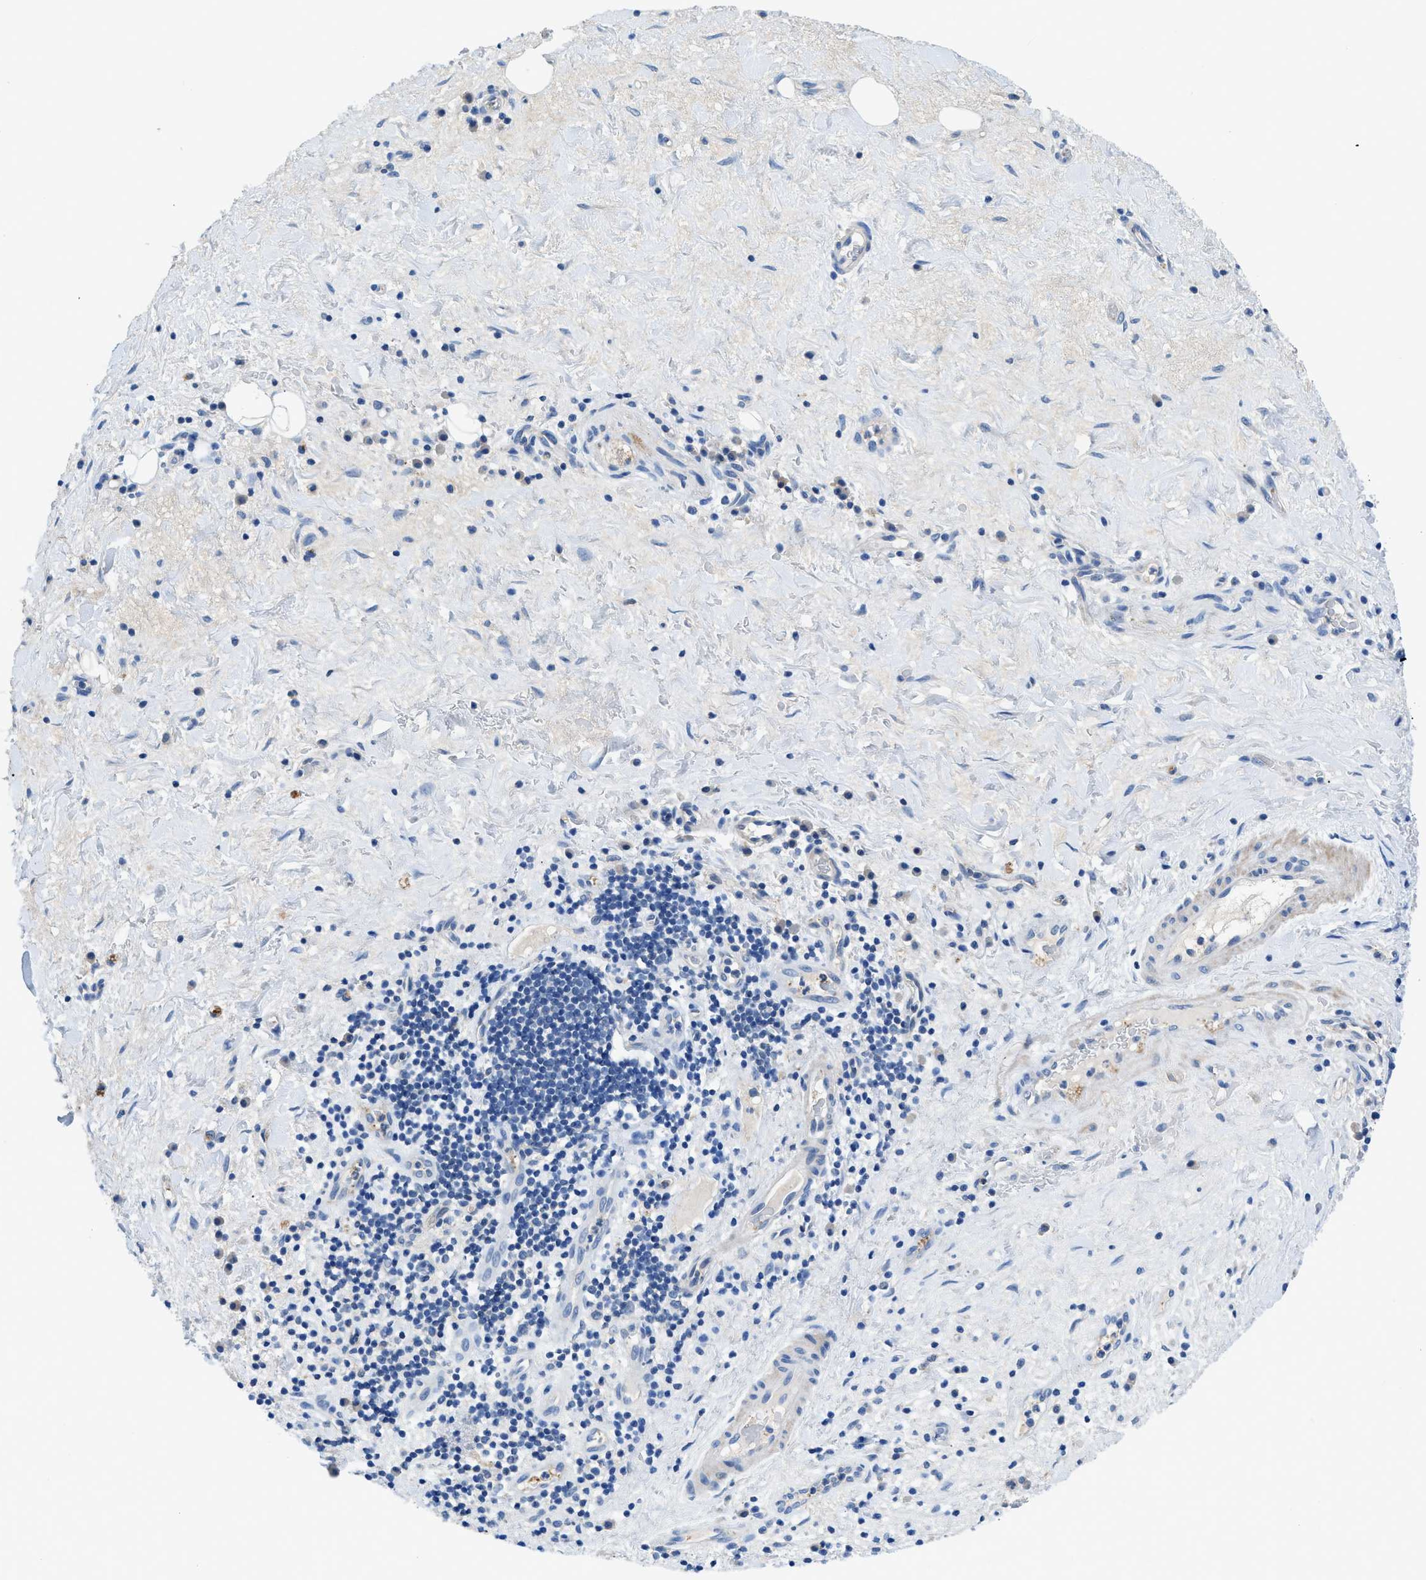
{"staining": {"intensity": "negative", "quantity": "none", "location": "none"}, "tissue": "liver cancer", "cell_type": "Tumor cells", "image_type": "cancer", "snomed": [{"axis": "morphology", "description": "Cholangiocarcinoma"}, {"axis": "topography", "description": "Liver"}], "caption": "This is an IHC micrograph of liver cholangiocarcinoma. There is no expression in tumor cells.", "gene": "SLC10A6", "patient": {"sex": "female", "age": 38}}